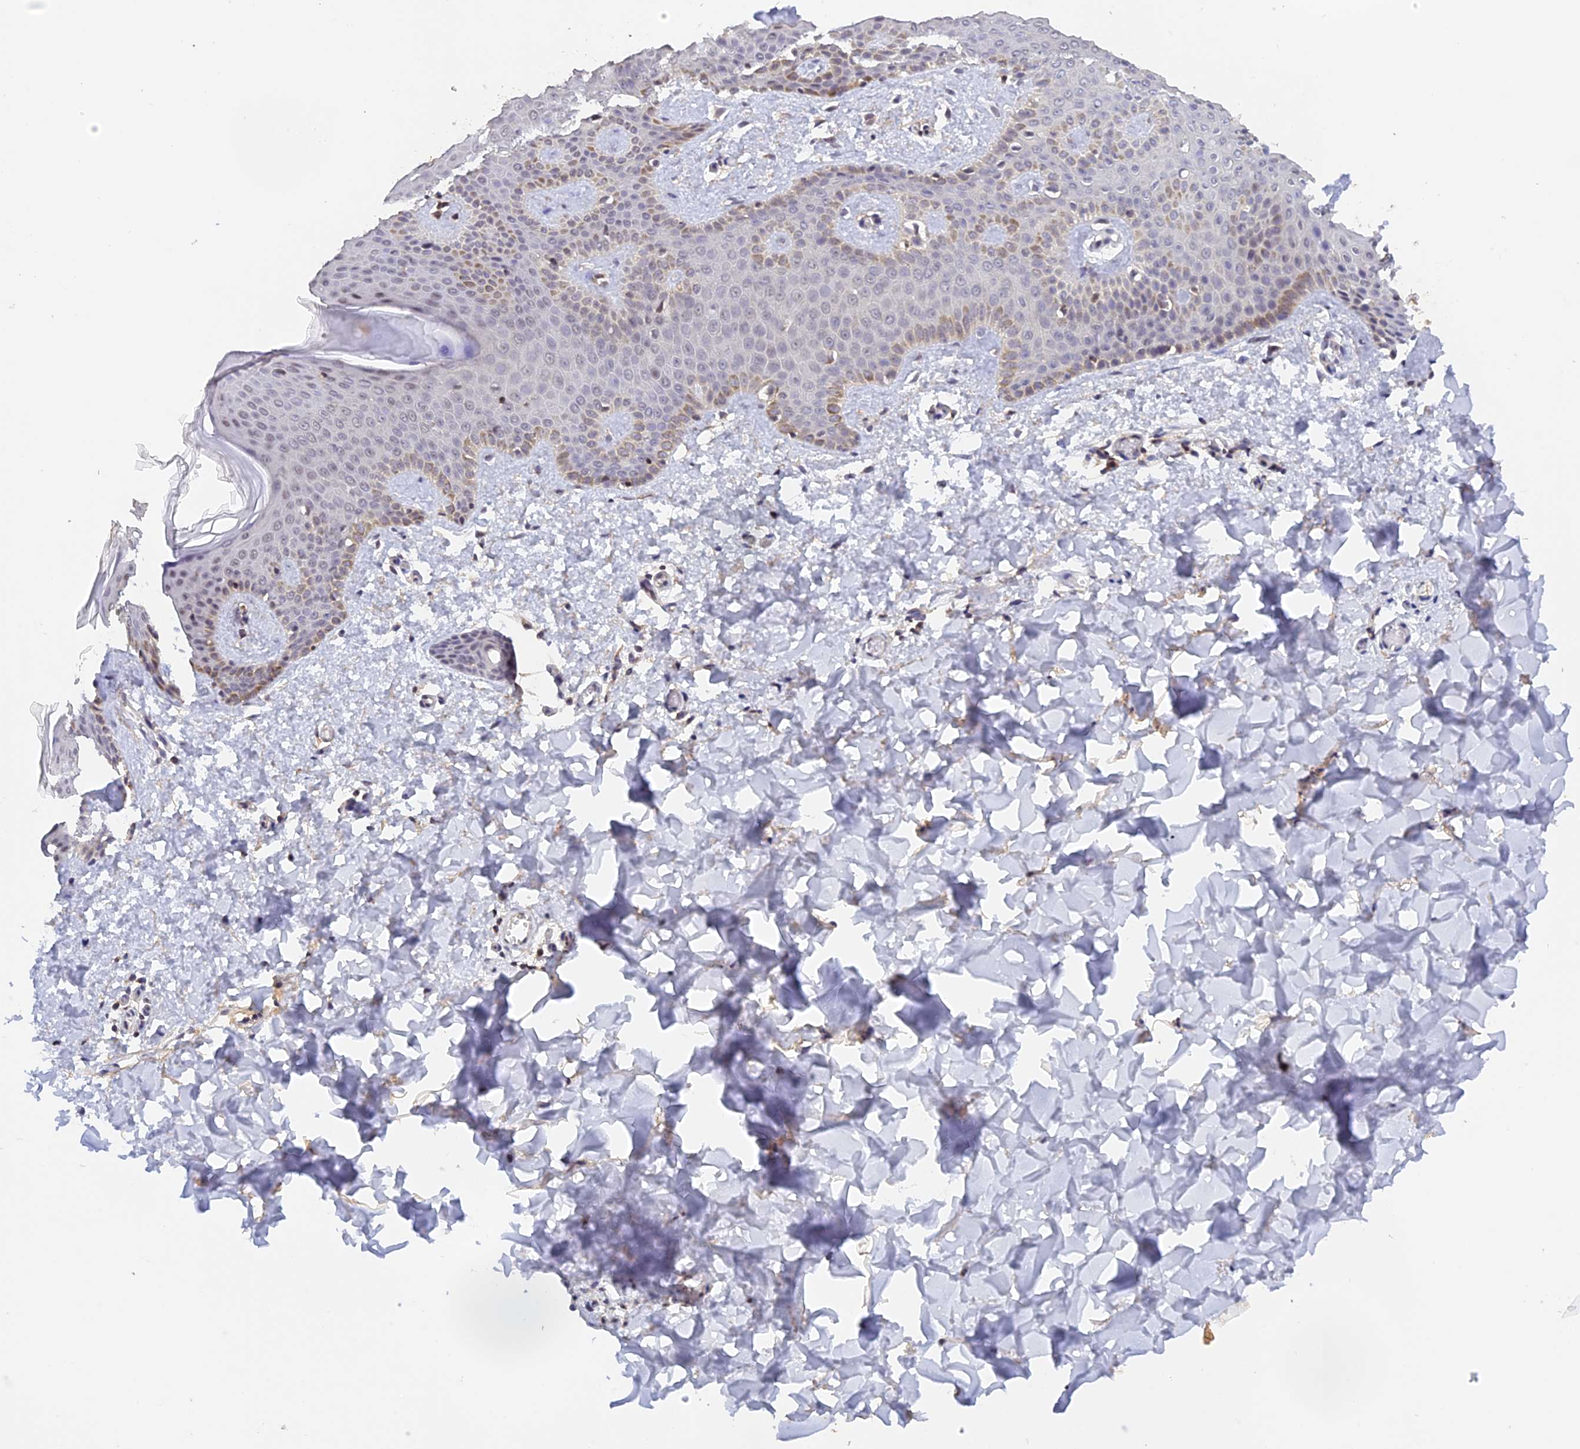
{"staining": {"intensity": "weak", "quantity": ">75%", "location": "cytoplasmic/membranous"}, "tissue": "skin", "cell_type": "Fibroblasts", "image_type": "normal", "snomed": [{"axis": "morphology", "description": "Normal tissue, NOS"}, {"axis": "topography", "description": "Skin"}], "caption": "Unremarkable skin was stained to show a protein in brown. There is low levels of weak cytoplasmic/membranous expression in about >75% of fibroblasts.", "gene": "PEX16", "patient": {"sex": "male", "age": 36}}